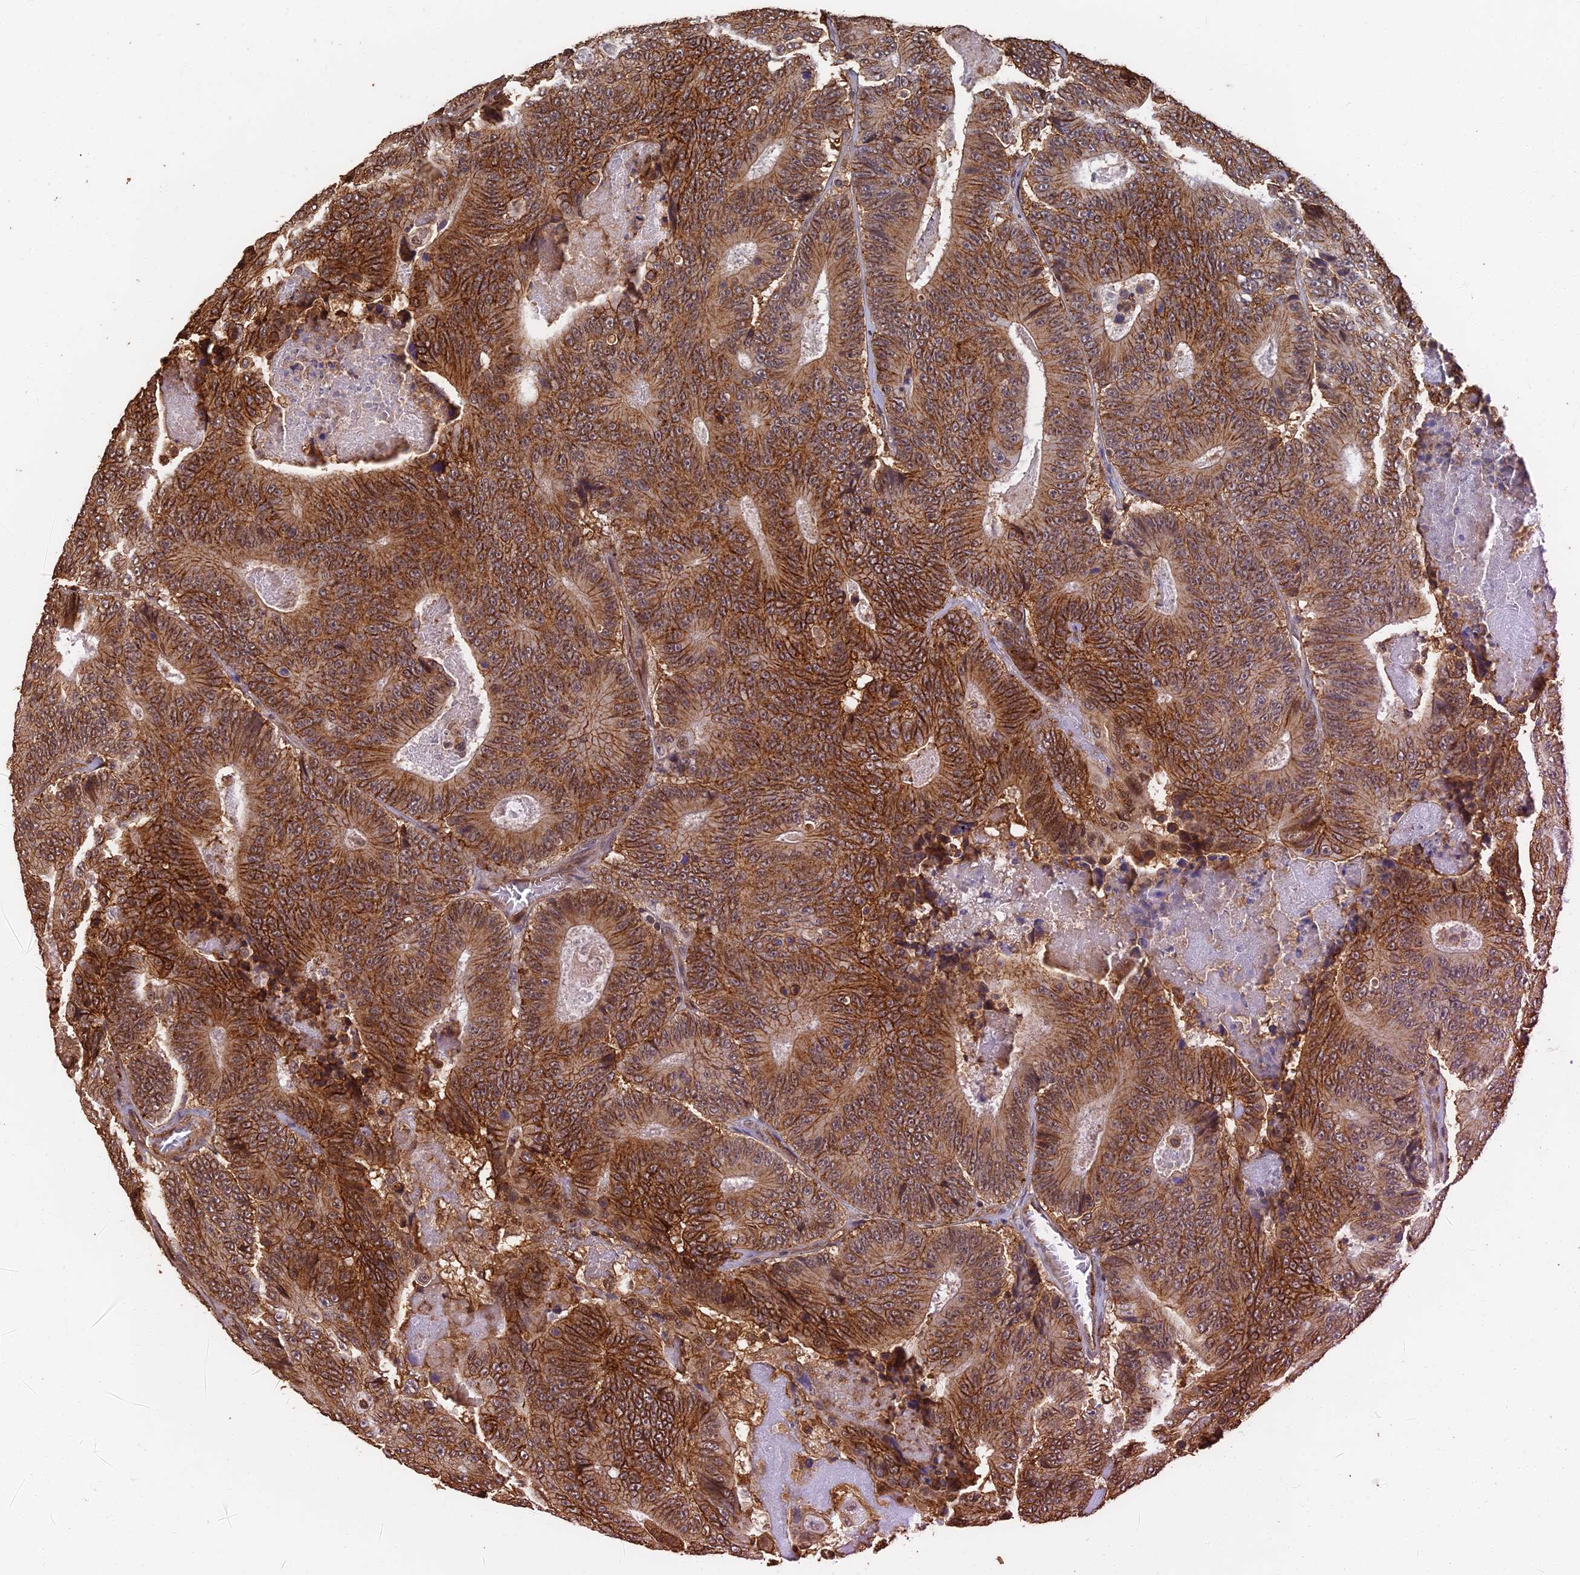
{"staining": {"intensity": "strong", "quantity": ">75%", "location": "cytoplasmic/membranous"}, "tissue": "colorectal cancer", "cell_type": "Tumor cells", "image_type": "cancer", "snomed": [{"axis": "morphology", "description": "Adenocarcinoma, NOS"}, {"axis": "topography", "description": "Colon"}], "caption": "IHC micrograph of colorectal cancer stained for a protein (brown), which shows high levels of strong cytoplasmic/membranous staining in about >75% of tumor cells.", "gene": "LRRN3", "patient": {"sex": "male", "age": 83}}